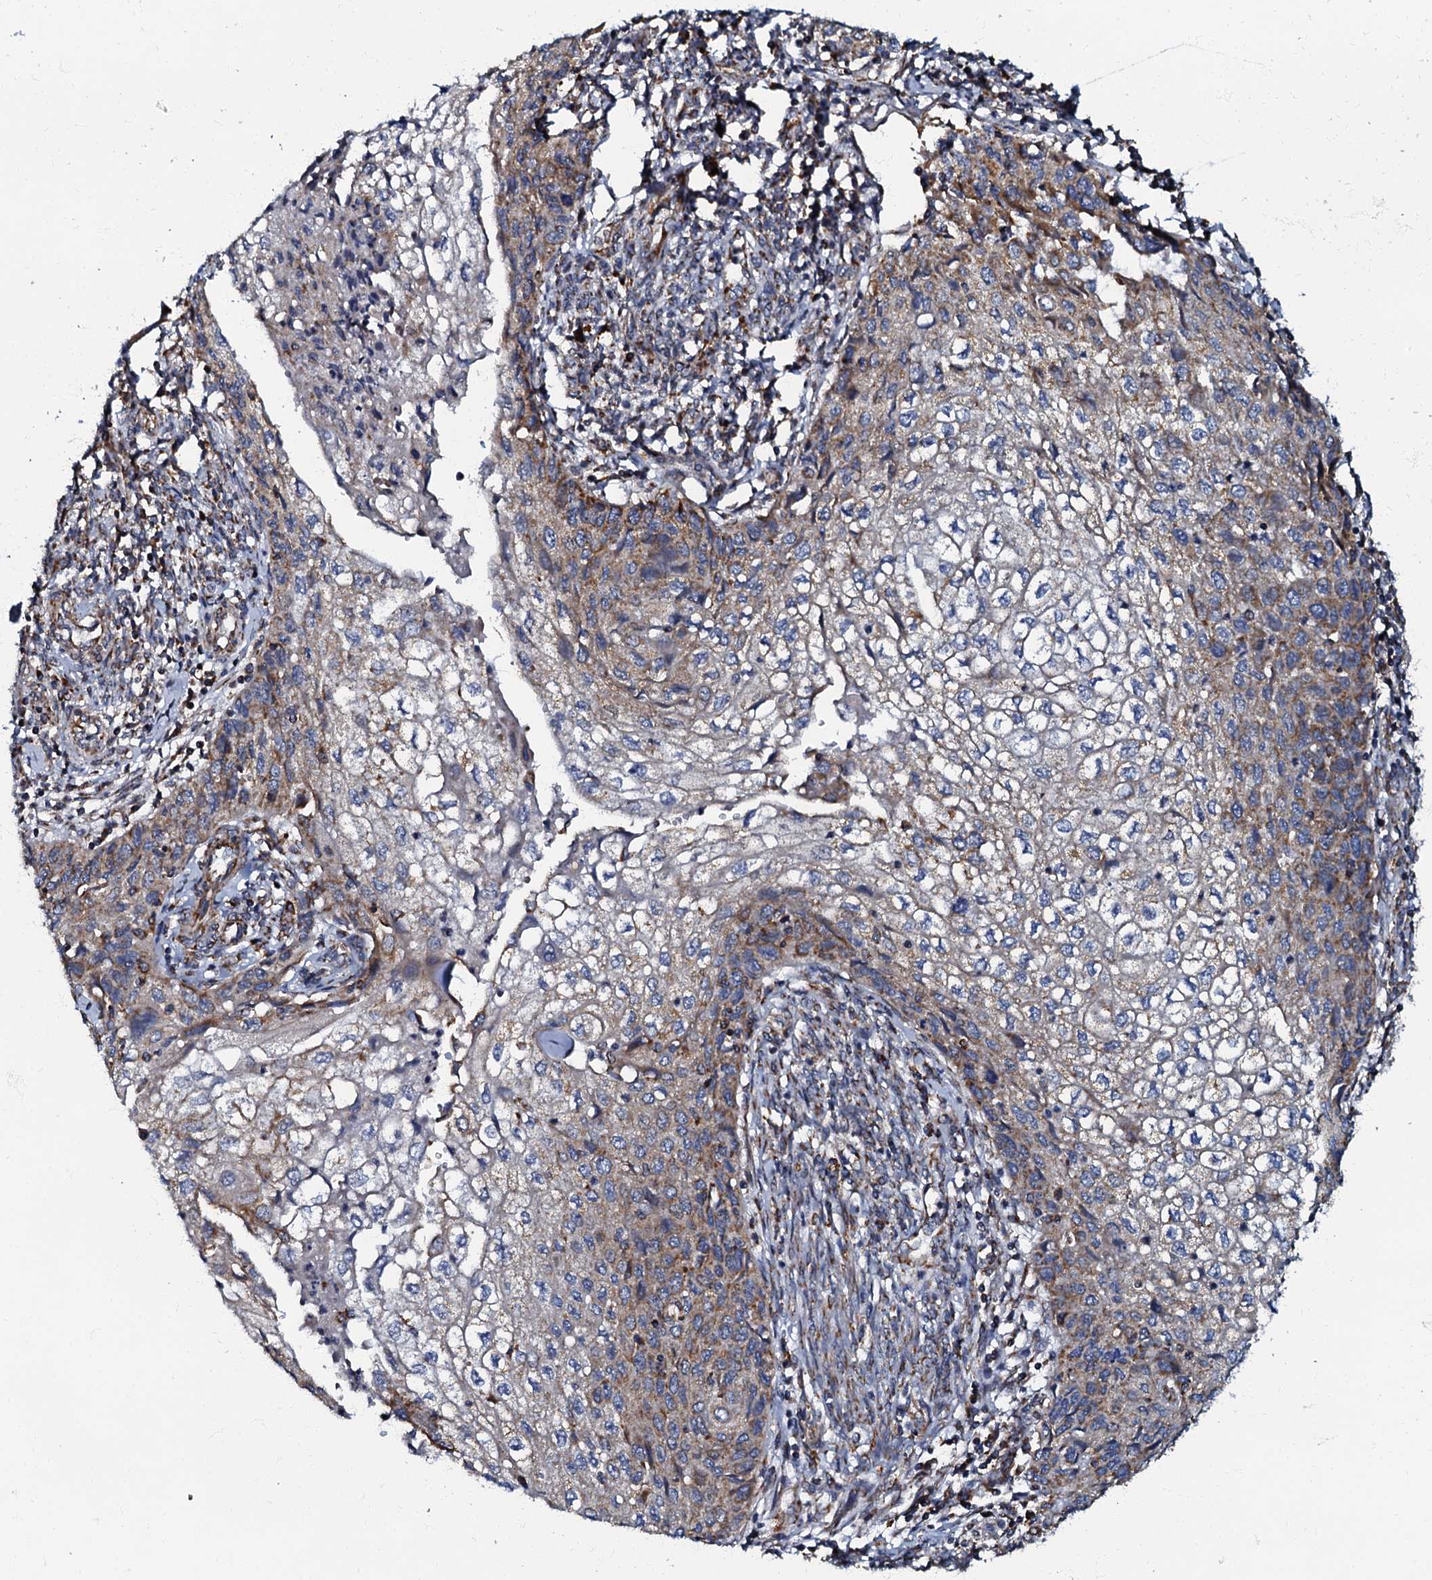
{"staining": {"intensity": "moderate", "quantity": "25%-75%", "location": "cytoplasmic/membranous"}, "tissue": "cervical cancer", "cell_type": "Tumor cells", "image_type": "cancer", "snomed": [{"axis": "morphology", "description": "Squamous cell carcinoma, NOS"}, {"axis": "topography", "description": "Cervix"}], "caption": "There is medium levels of moderate cytoplasmic/membranous expression in tumor cells of cervical cancer (squamous cell carcinoma), as demonstrated by immunohistochemical staining (brown color).", "gene": "NDUFA12", "patient": {"sex": "female", "age": 67}}